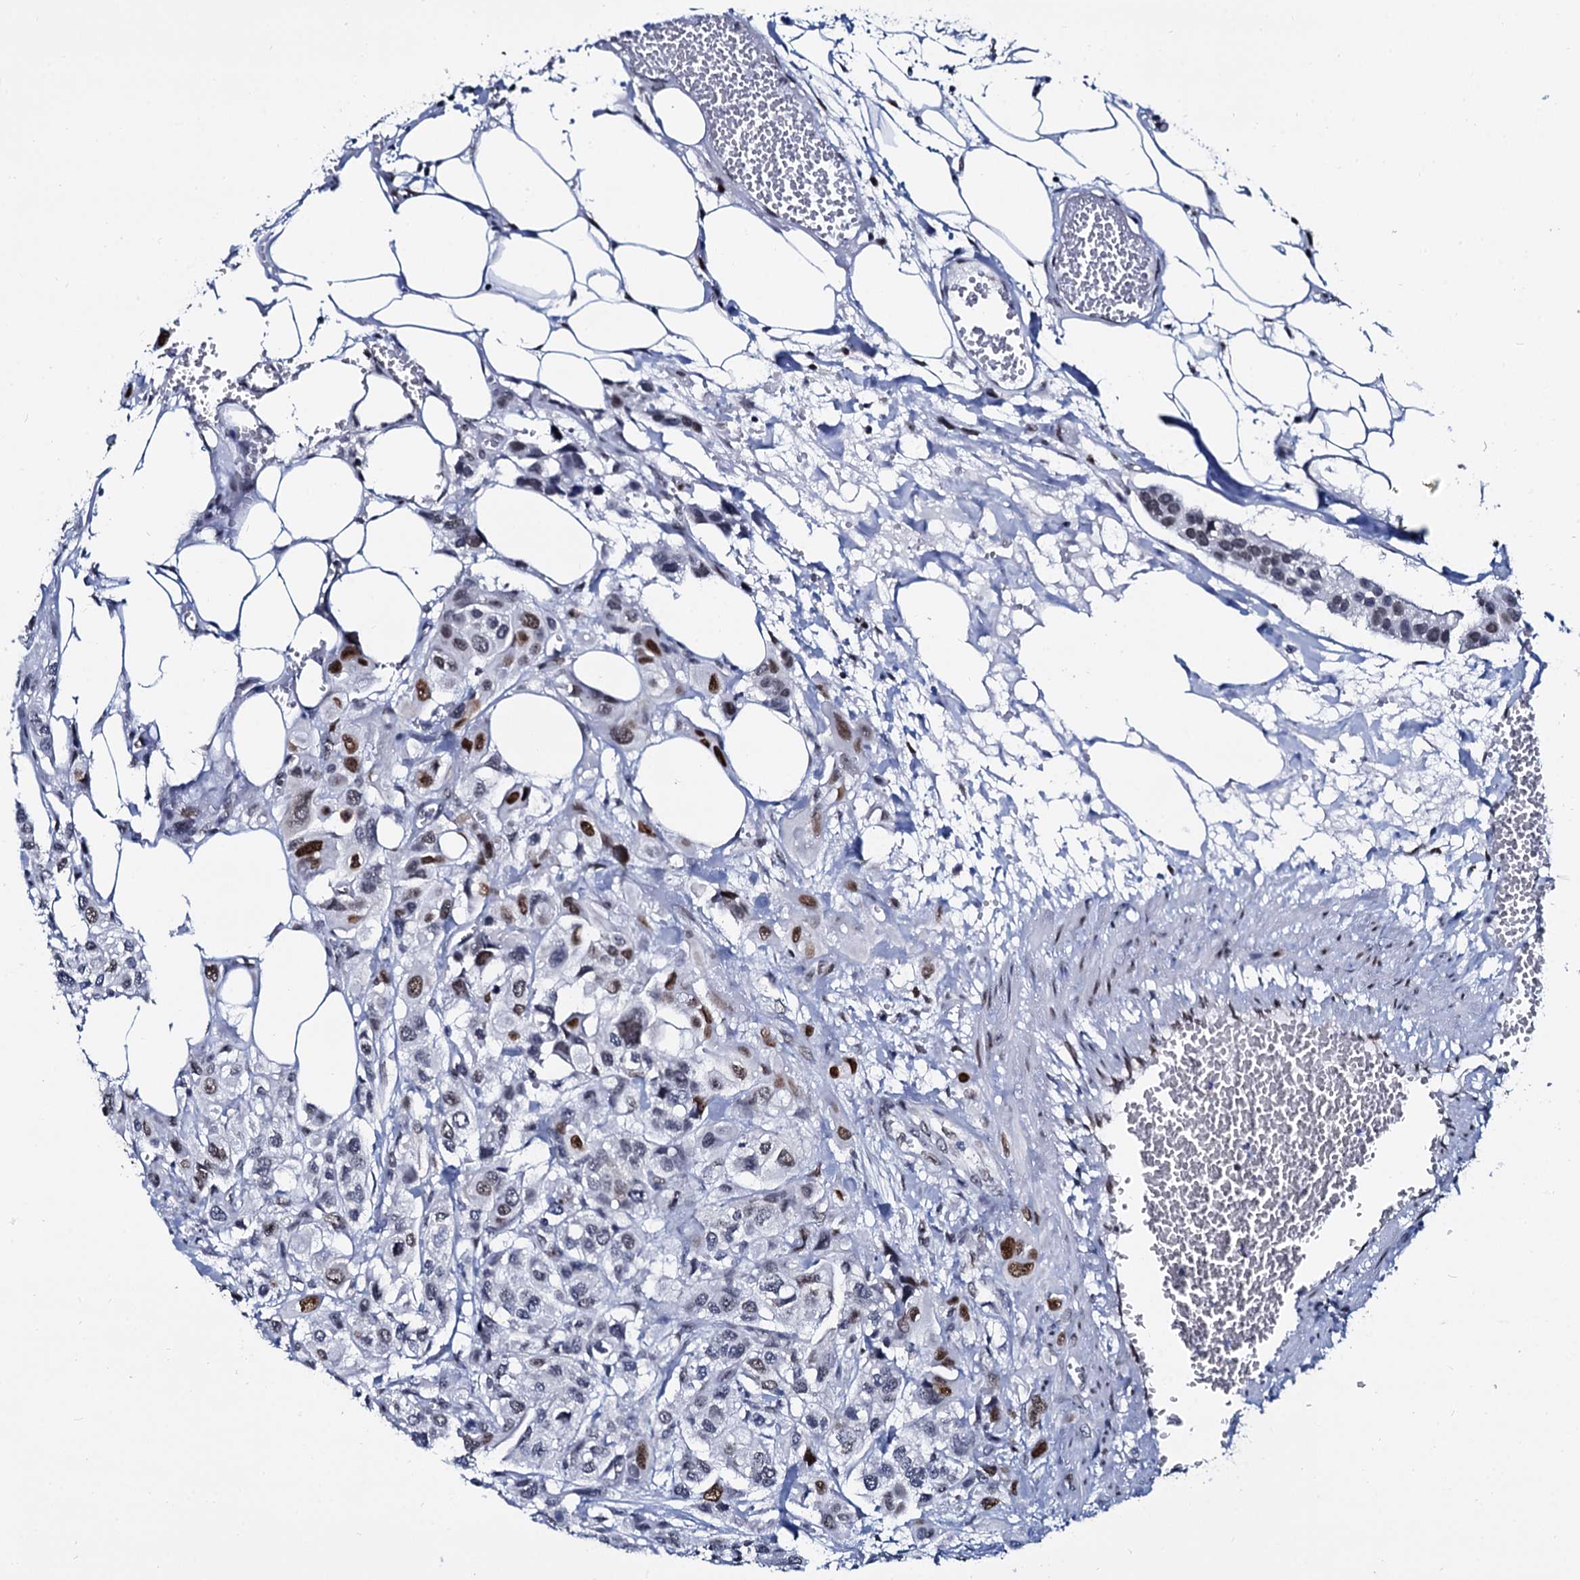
{"staining": {"intensity": "moderate", "quantity": "<25%", "location": "nuclear"}, "tissue": "urothelial cancer", "cell_type": "Tumor cells", "image_type": "cancer", "snomed": [{"axis": "morphology", "description": "Urothelial carcinoma, High grade"}, {"axis": "topography", "description": "Urinary bladder"}], "caption": "IHC of urothelial cancer reveals low levels of moderate nuclear positivity in about <25% of tumor cells.", "gene": "CMAS", "patient": {"sex": "male", "age": 67}}